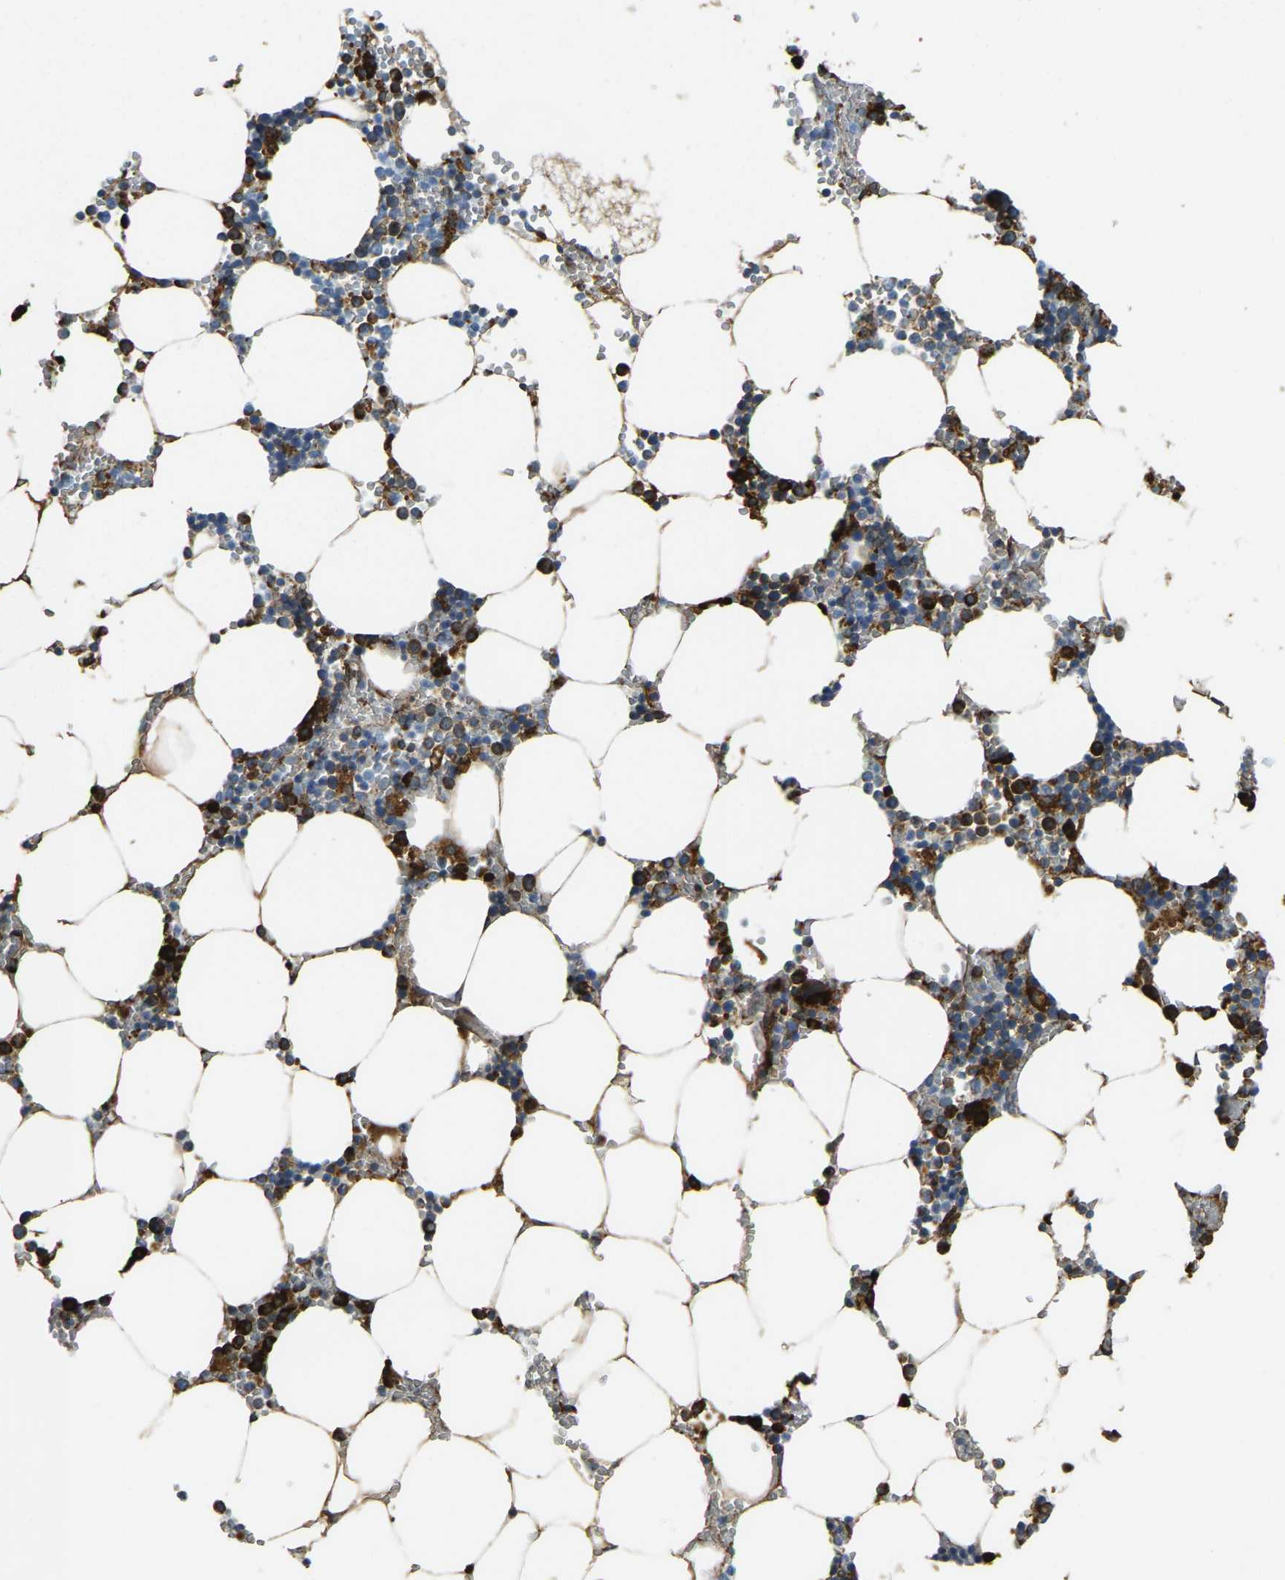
{"staining": {"intensity": "strong", "quantity": "25%-75%", "location": "cytoplasmic/membranous"}, "tissue": "bone marrow", "cell_type": "Hematopoietic cells", "image_type": "normal", "snomed": [{"axis": "morphology", "description": "Normal tissue, NOS"}, {"axis": "topography", "description": "Bone marrow"}], "caption": "Hematopoietic cells exhibit high levels of strong cytoplasmic/membranous staining in about 25%-75% of cells in benign human bone marrow.", "gene": "RNF115", "patient": {"sex": "male", "age": 70}}